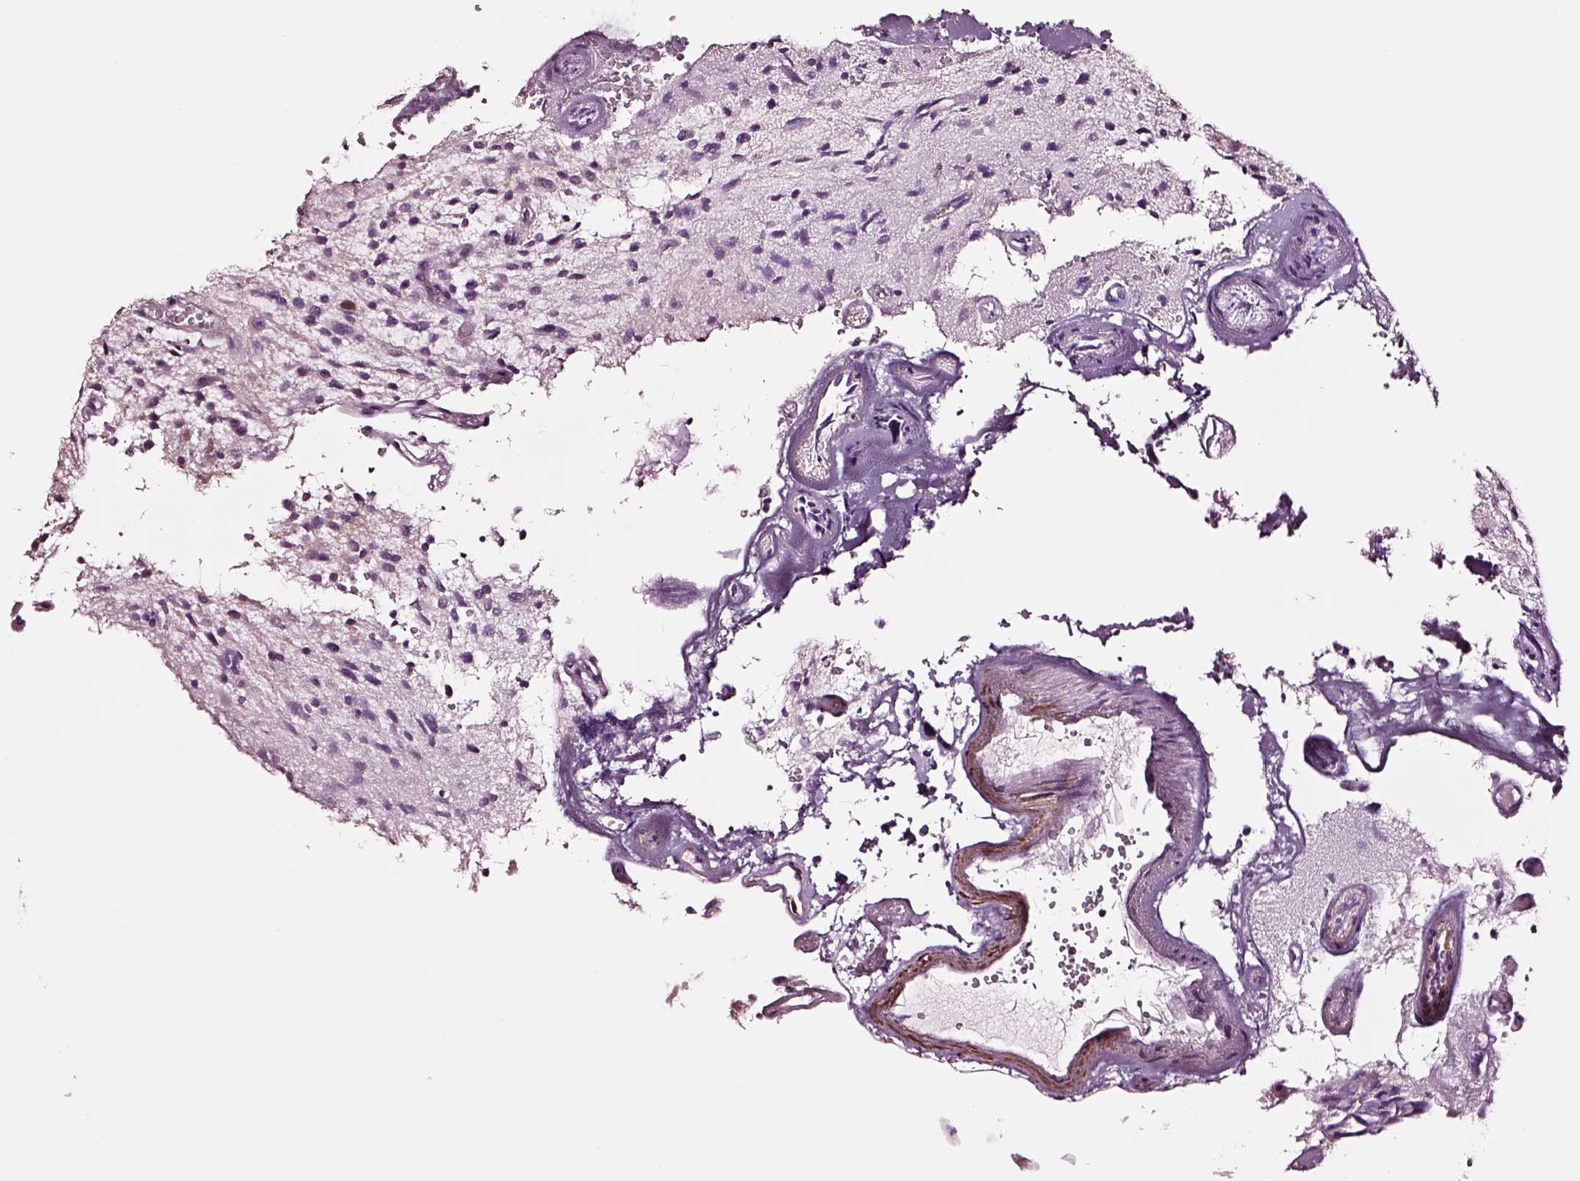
{"staining": {"intensity": "negative", "quantity": "none", "location": "none"}, "tissue": "glioma", "cell_type": "Tumor cells", "image_type": "cancer", "snomed": [{"axis": "morphology", "description": "Glioma, malignant, Low grade"}, {"axis": "topography", "description": "Brain"}], "caption": "There is no significant staining in tumor cells of malignant glioma (low-grade). (DAB (3,3'-diaminobenzidine) IHC, high magnification).", "gene": "SOX10", "patient": {"sex": "male", "age": 43}}